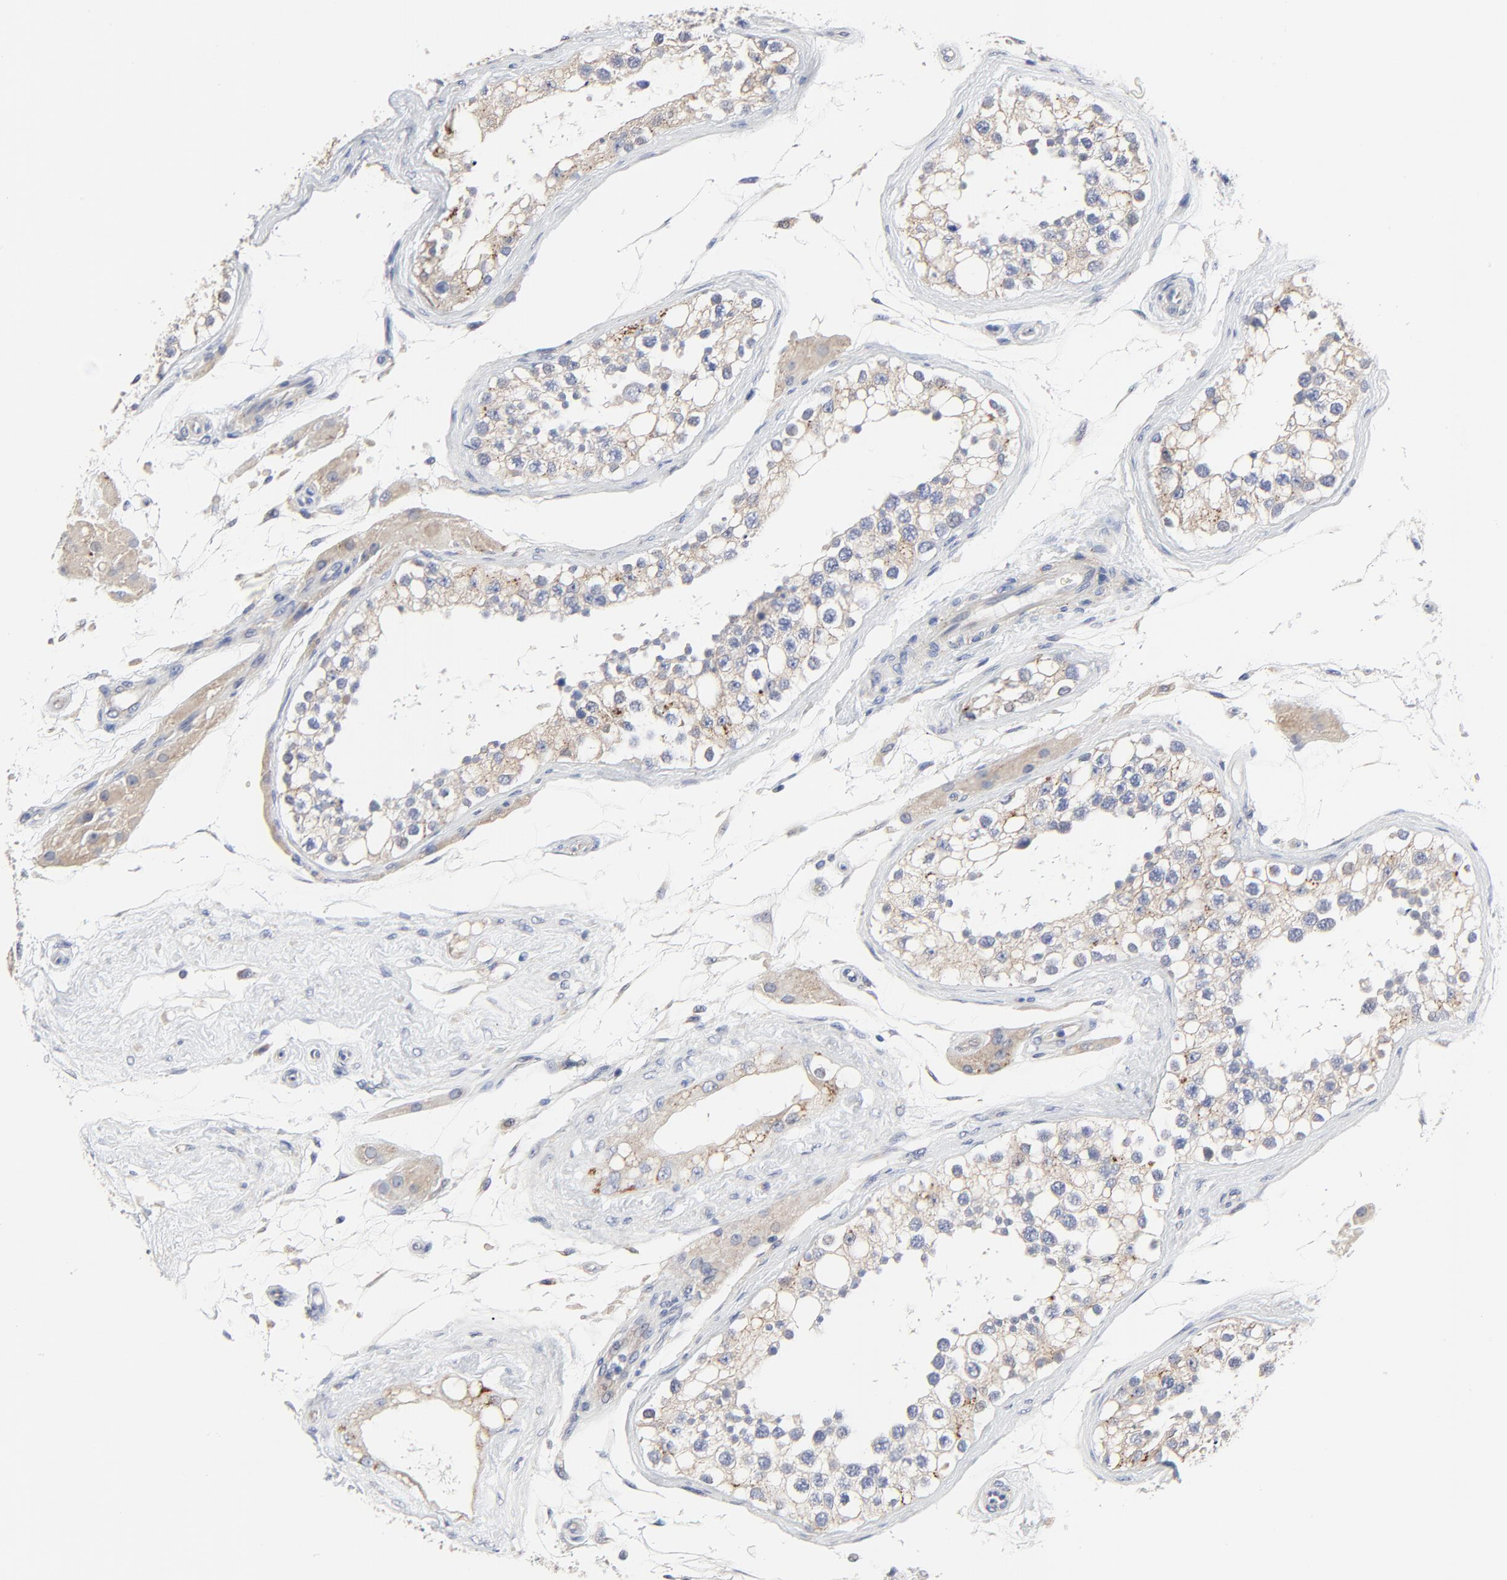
{"staining": {"intensity": "weak", "quantity": ">75%", "location": "cytoplasmic/membranous"}, "tissue": "testis", "cell_type": "Cells in seminiferous ducts", "image_type": "normal", "snomed": [{"axis": "morphology", "description": "Normal tissue, NOS"}, {"axis": "topography", "description": "Testis"}], "caption": "This image shows IHC staining of normal testis, with low weak cytoplasmic/membranous expression in about >75% of cells in seminiferous ducts.", "gene": "DHRSX", "patient": {"sex": "male", "age": 68}}